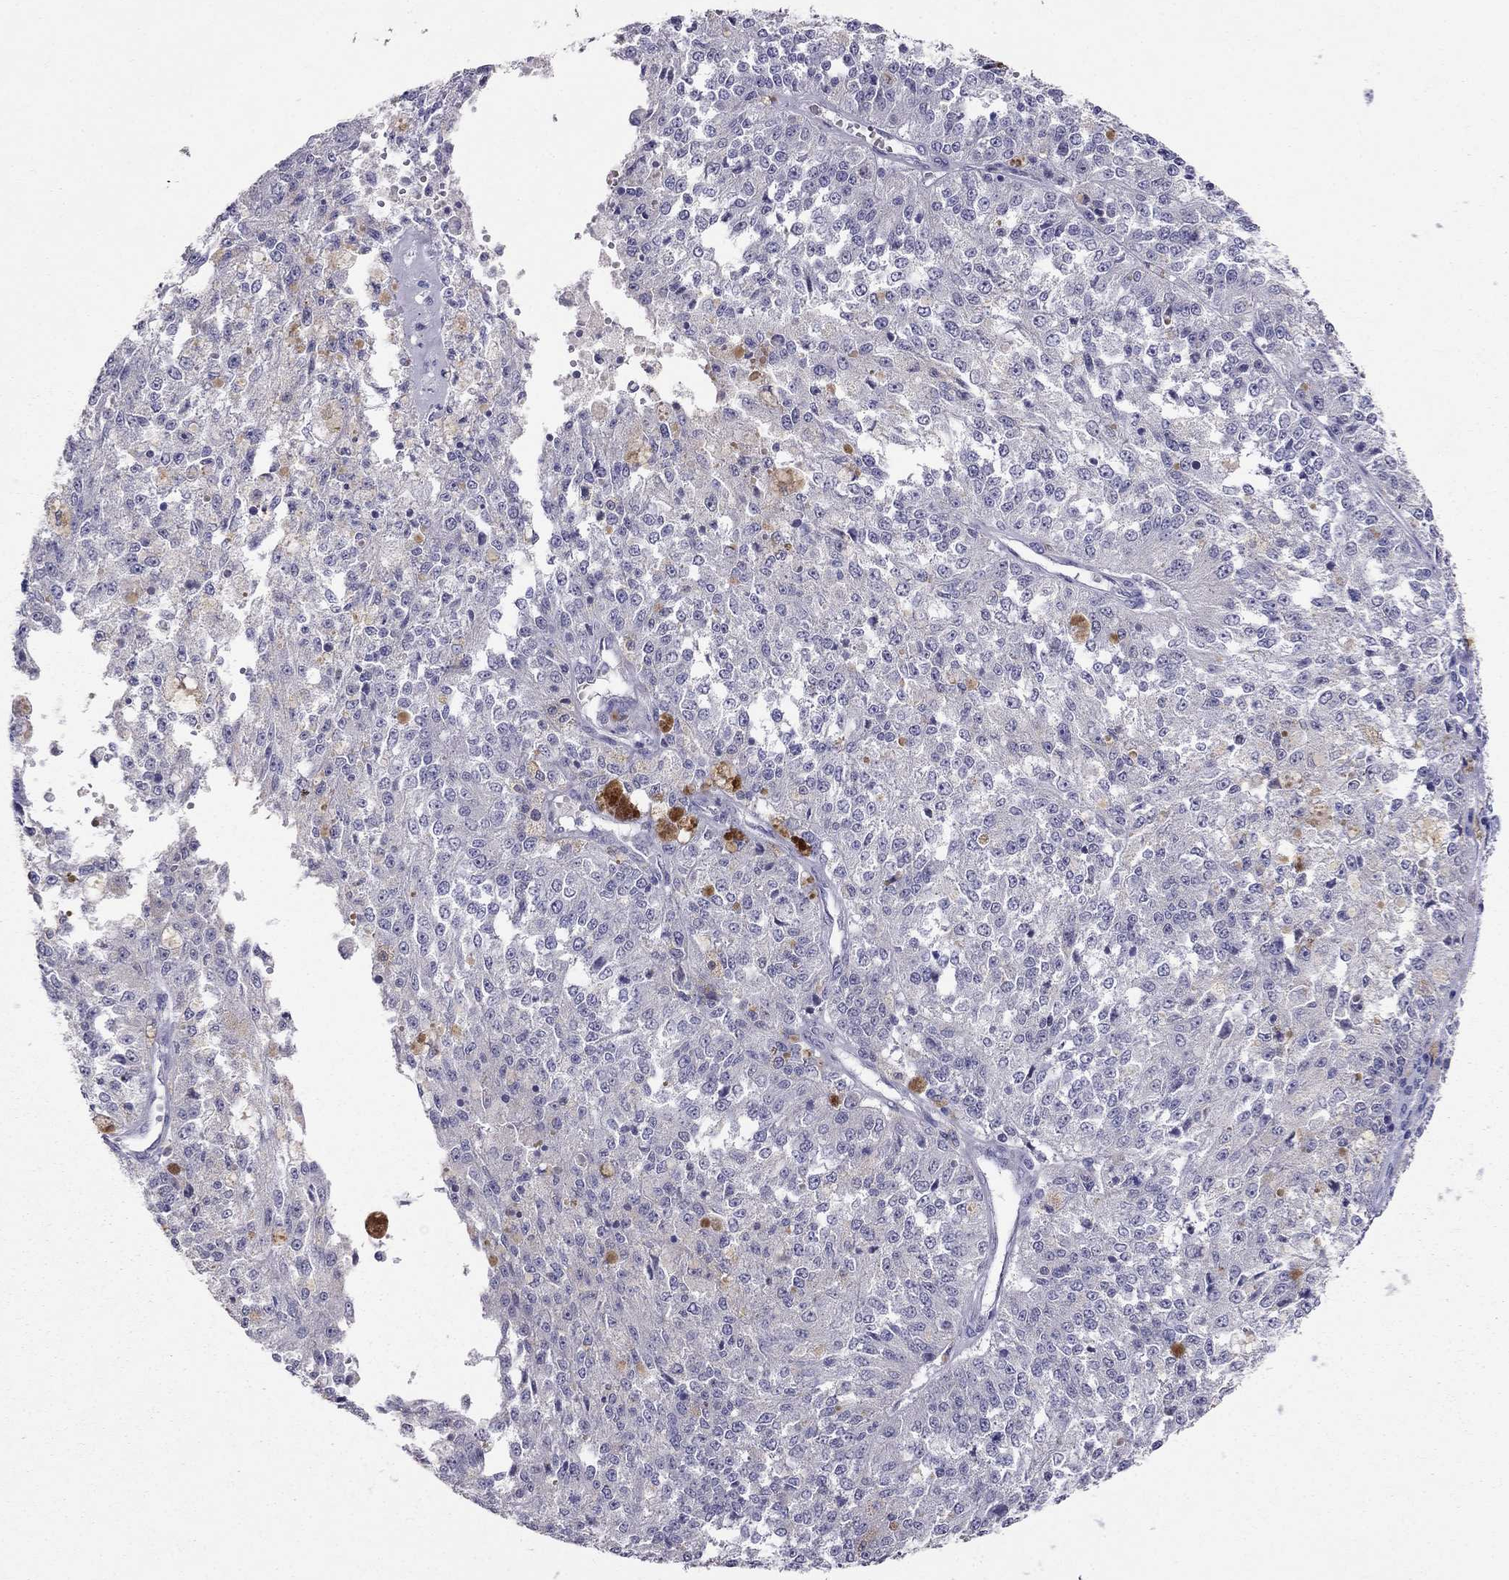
{"staining": {"intensity": "negative", "quantity": "none", "location": "none"}, "tissue": "melanoma", "cell_type": "Tumor cells", "image_type": "cancer", "snomed": [{"axis": "morphology", "description": "Malignant melanoma, Metastatic site"}, {"axis": "topography", "description": "Lymph node"}], "caption": "Malignant melanoma (metastatic site) stained for a protein using immunohistochemistry (IHC) reveals no expression tumor cells.", "gene": "MYO3B", "patient": {"sex": "female", "age": 64}}